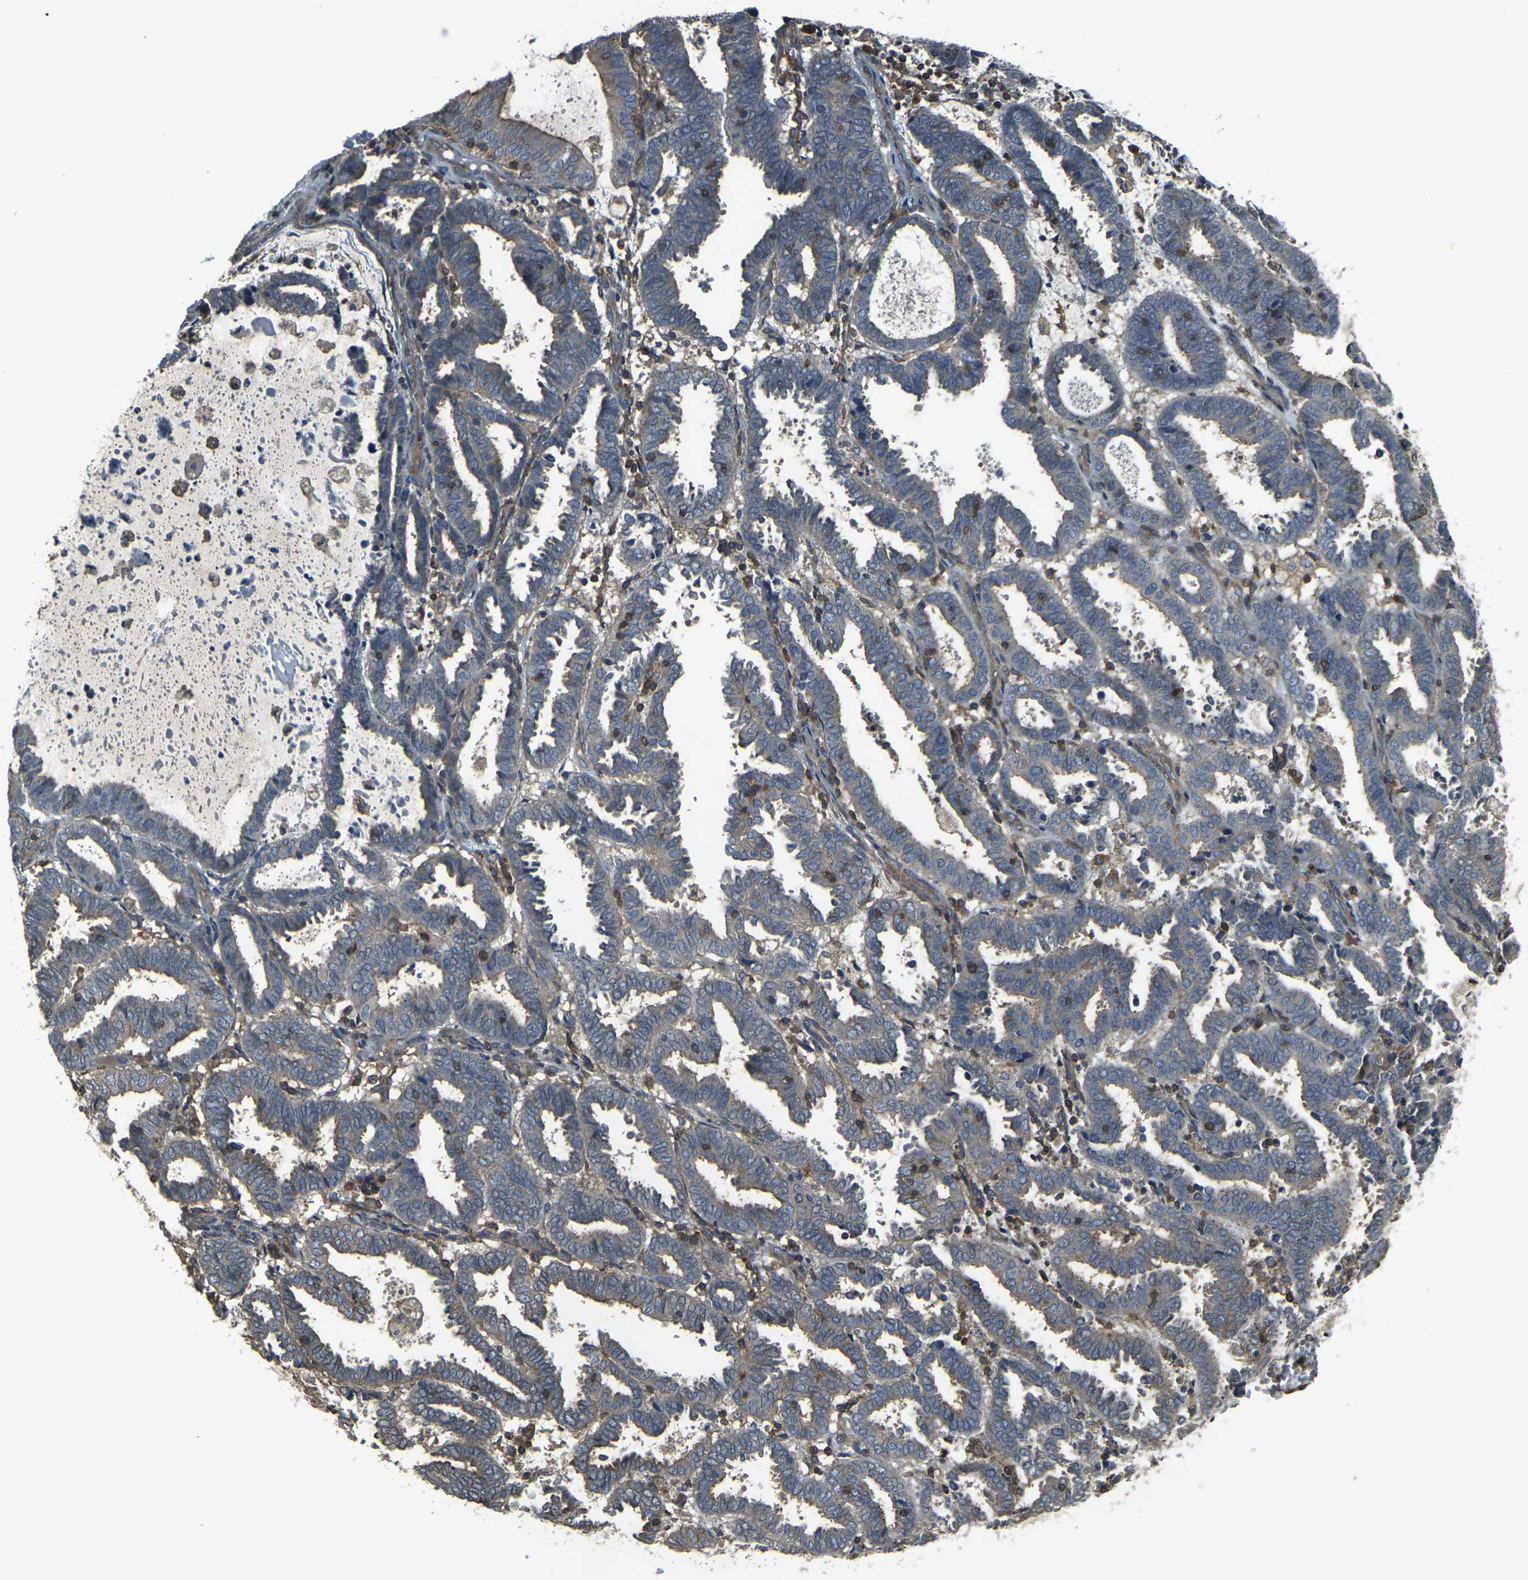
{"staining": {"intensity": "weak", "quantity": ">75%", "location": "cytoplasmic/membranous"}, "tissue": "endometrial cancer", "cell_type": "Tumor cells", "image_type": "cancer", "snomed": [{"axis": "morphology", "description": "Adenocarcinoma, NOS"}, {"axis": "topography", "description": "Uterus"}], "caption": "Human adenocarcinoma (endometrial) stained with a brown dye displays weak cytoplasmic/membranous positive expression in about >75% of tumor cells.", "gene": "PRKACB", "patient": {"sex": "female", "age": 83}}